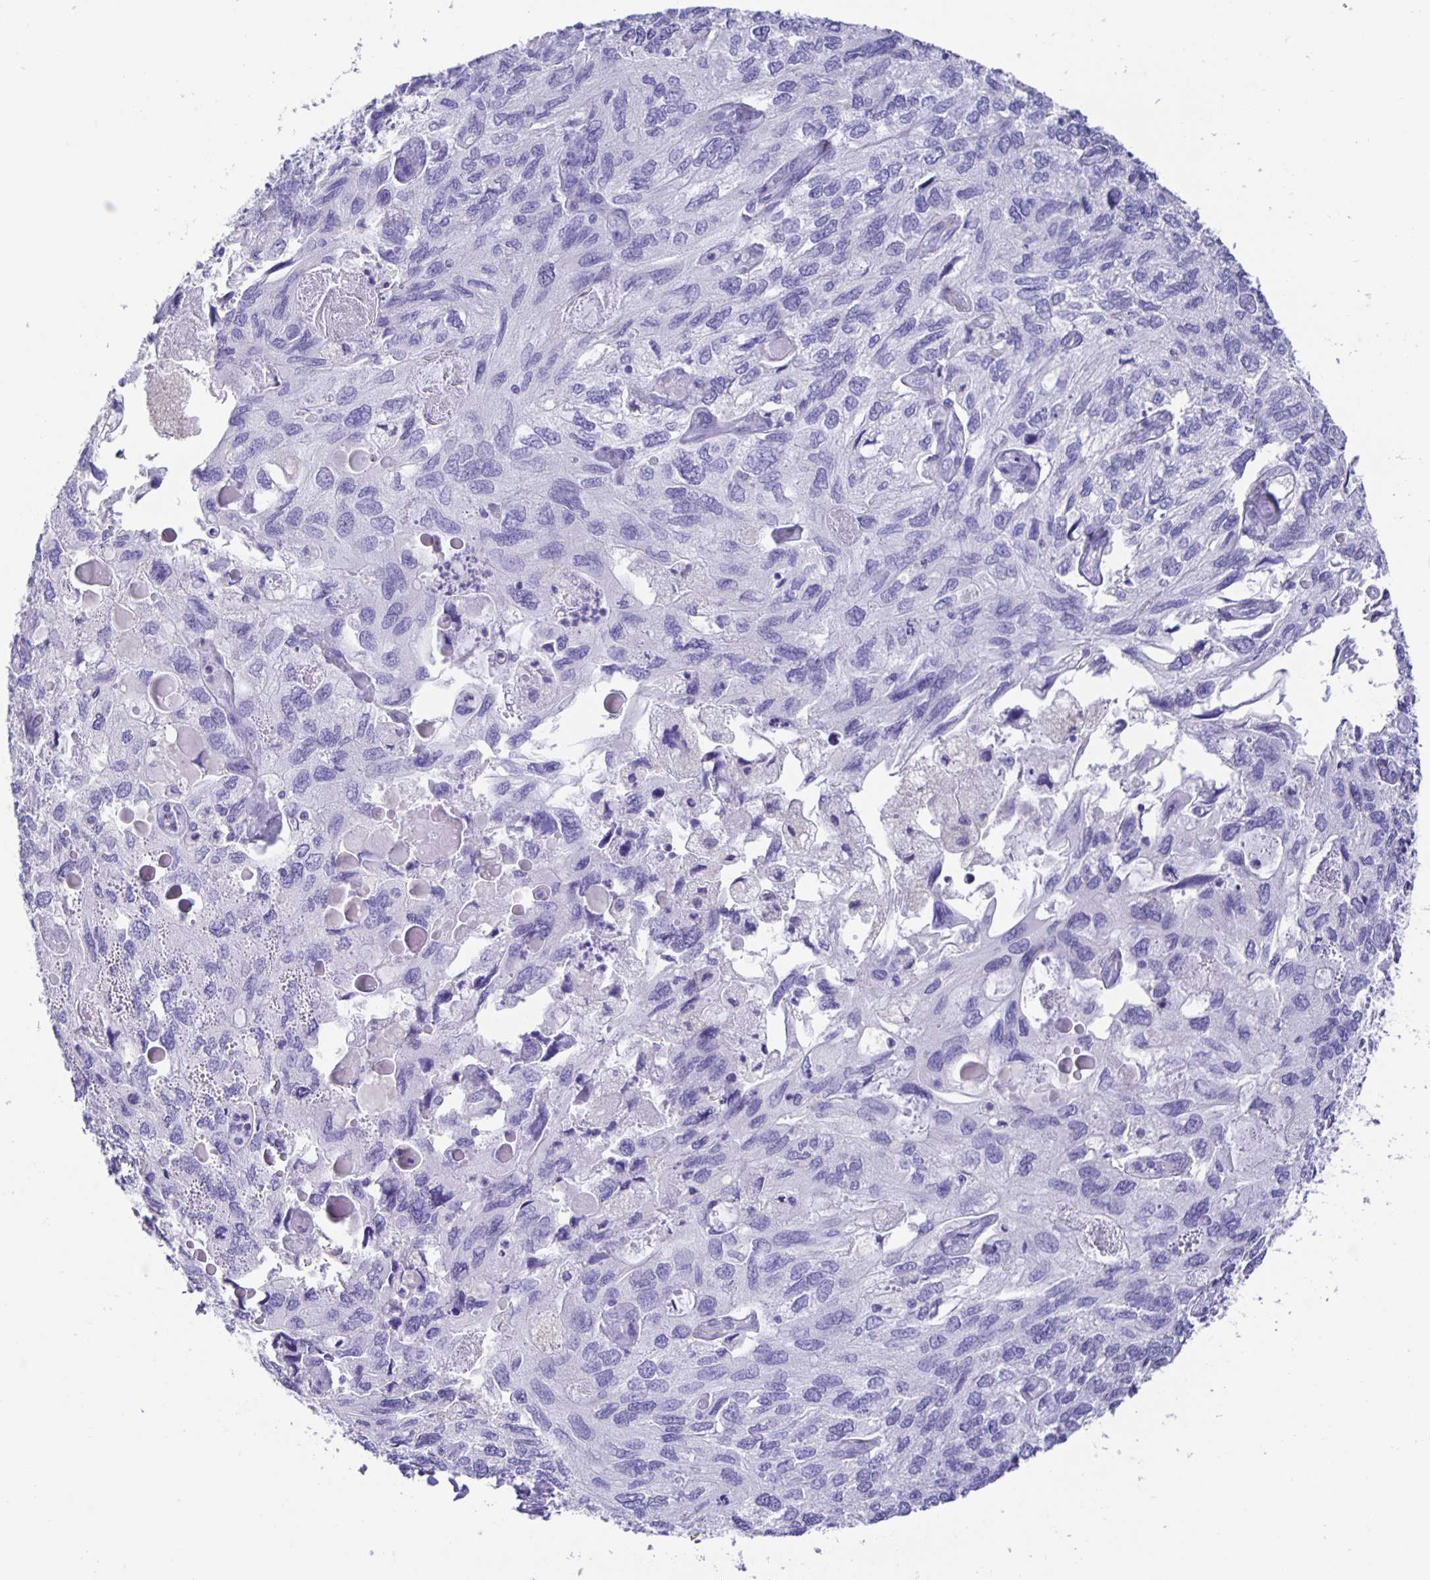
{"staining": {"intensity": "negative", "quantity": "none", "location": "none"}, "tissue": "endometrial cancer", "cell_type": "Tumor cells", "image_type": "cancer", "snomed": [{"axis": "morphology", "description": "Carcinoma, NOS"}, {"axis": "topography", "description": "Uterus"}], "caption": "IHC image of neoplastic tissue: carcinoma (endometrial) stained with DAB (3,3'-diaminobenzidine) shows no significant protein staining in tumor cells.", "gene": "GUCA2A", "patient": {"sex": "female", "age": 76}}